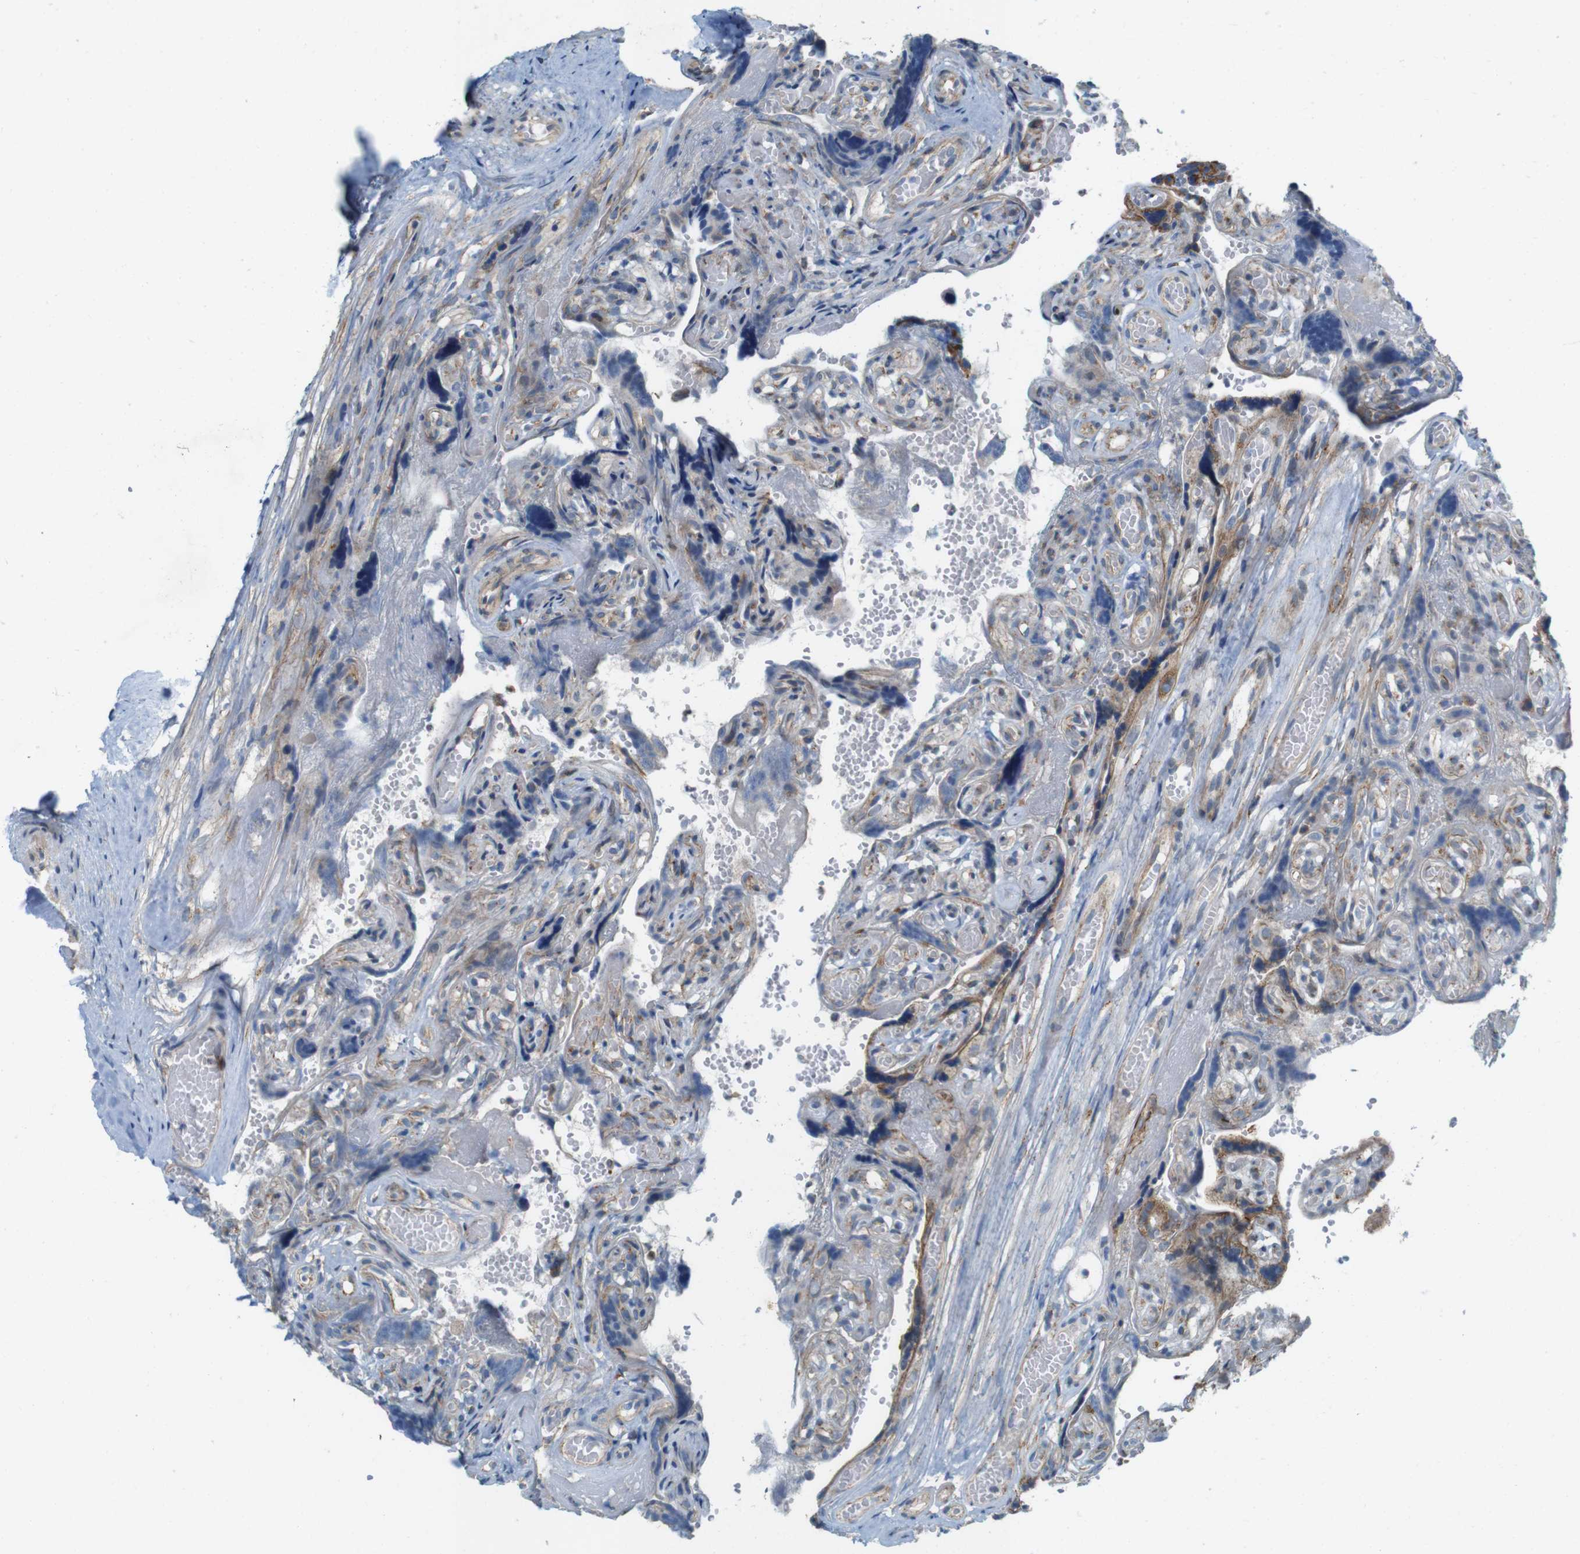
{"staining": {"intensity": "strong", "quantity": ">75%", "location": "cytoplasmic/membranous"}, "tissue": "placenta", "cell_type": "Decidual cells", "image_type": "normal", "snomed": [{"axis": "morphology", "description": "Normal tissue, NOS"}, {"axis": "topography", "description": "Placenta"}], "caption": "An image of placenta stained for a protein displays strong cytoplasmic/membranous brown staining in decidual cells.", "gene": "SKI", "patient": {"sex": "female", "age": 30}}